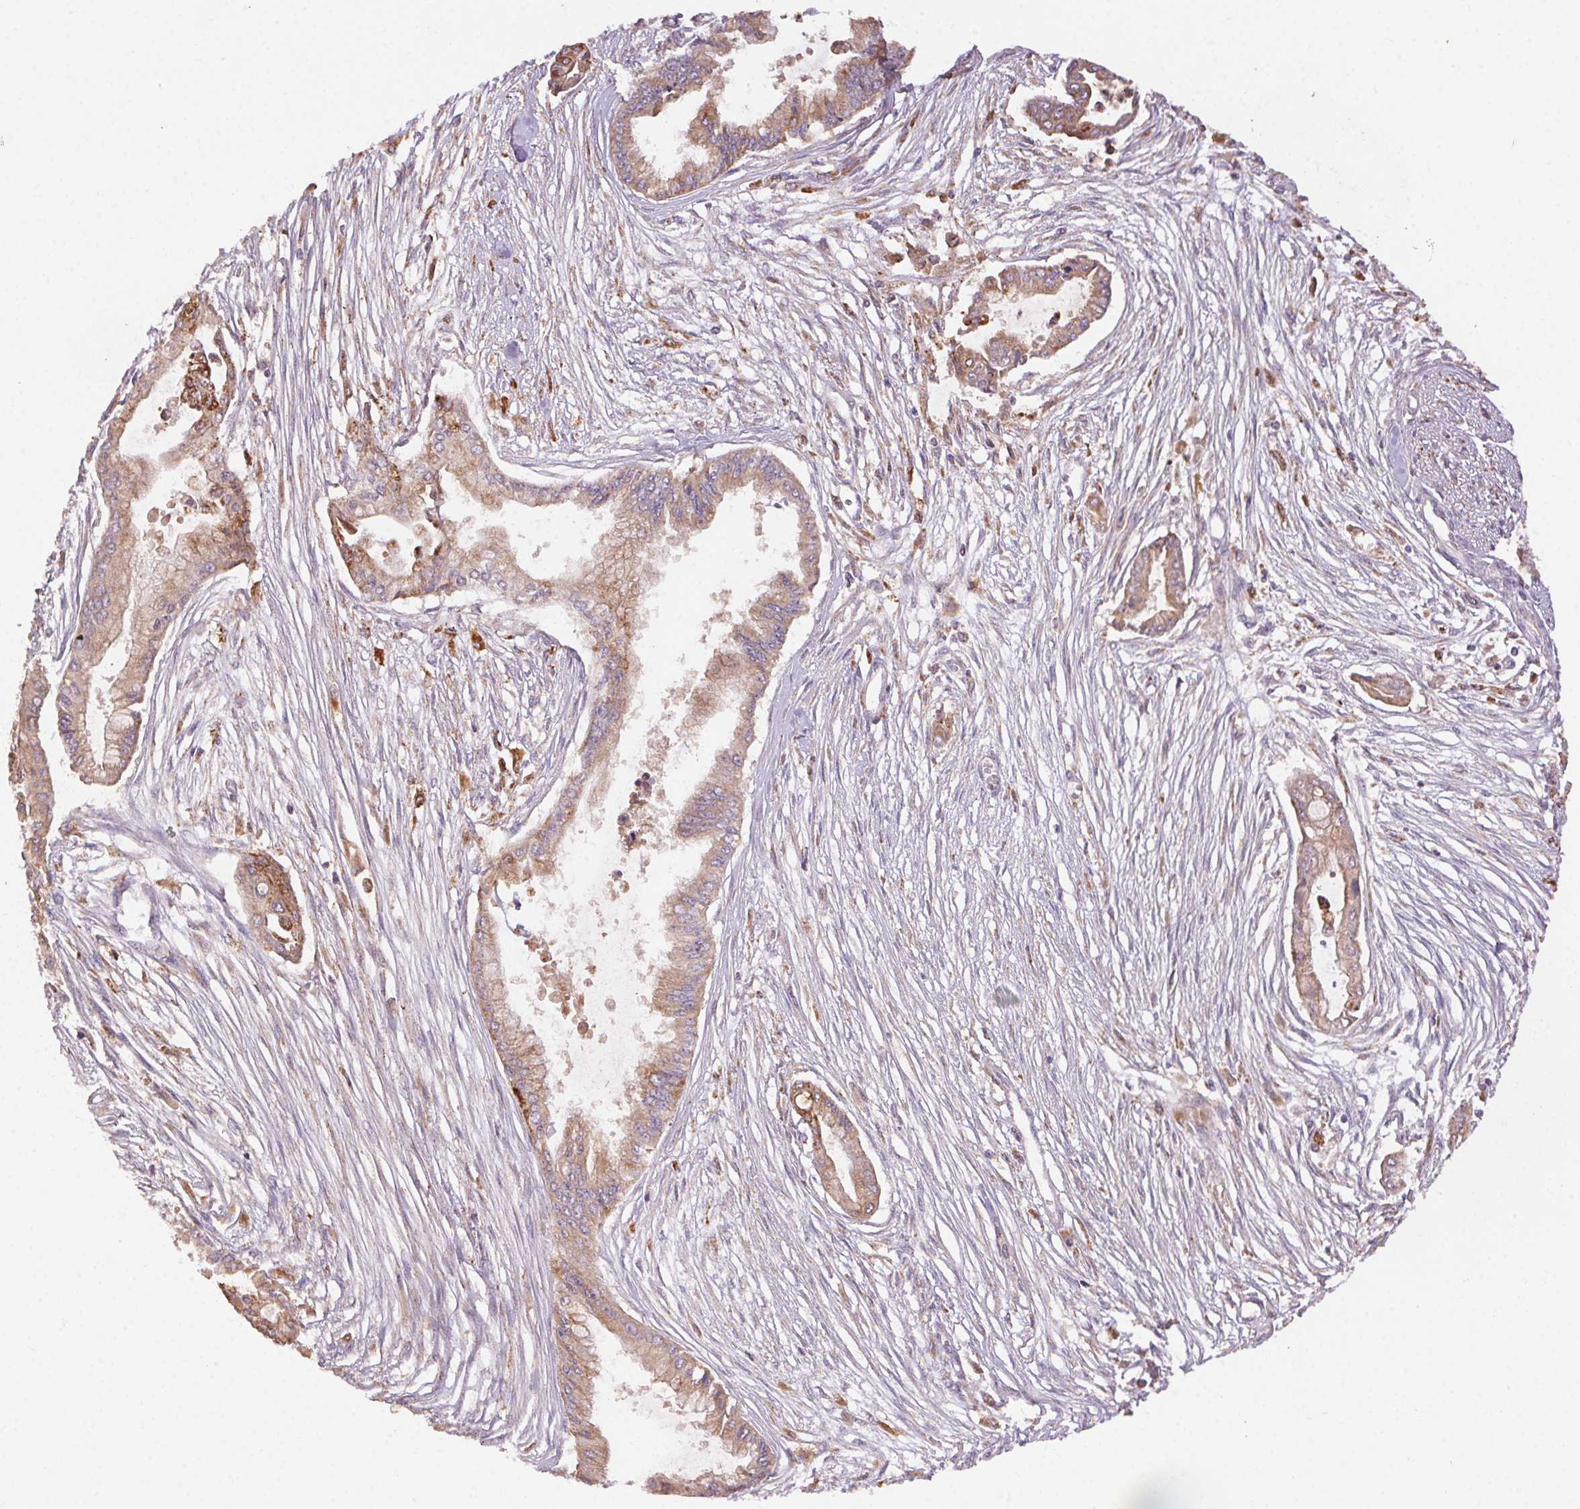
{"staining": {"intensity": "weak", "quantity": ">75%", "location": "cytoplasmic/membranous"}, "tissue": "pancreatic cancer", "cell_type": "Tumor cells", "image_type": "cancer", "snomed": [{"axis": "morphology", "description": "Adenocarcinoma, NOS"}, {"axis": "topography", "description": "Pancreas"}], "caption": "High-power microscopy captured an immunohistochemistry image of pancreatic cancer, revealing weak cytoplasmic/membranous staining in approximately >75% of tumor cells. Ihc stains the protein in brown and the nuclei are stained blue.", "gene": "FNBP1L", "patient": {"sex": "female", "age": 68}}